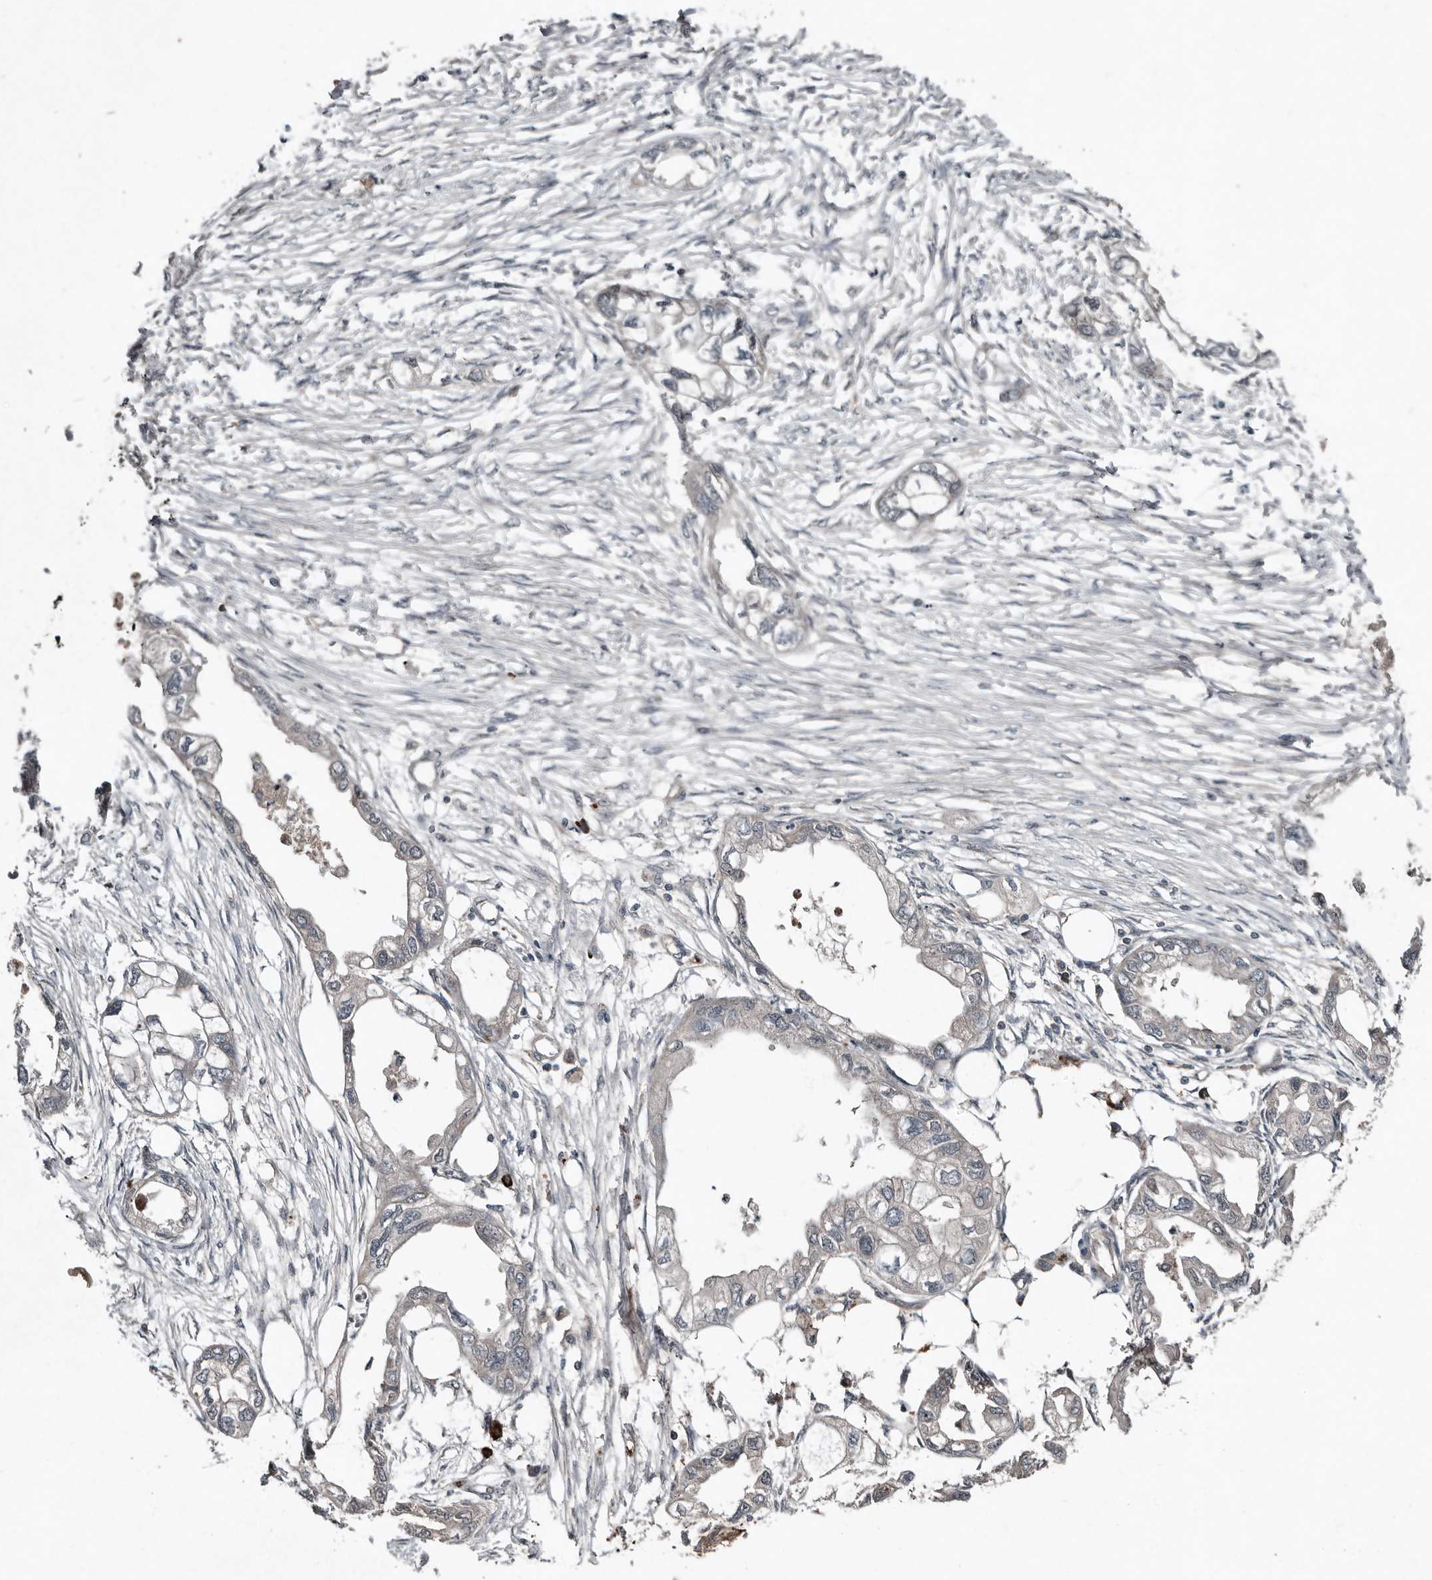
{"staining": {"intensity": "negative", "quantity": "none", "location": "none"}, "tissue": "endometrial cancer", "cell_type": "Tumor cells", "image_type": "cancer", "snomed": [{"axis": "morphology", "description": "Adenocarcinoma, NOS"}, {"axis": "morphology", "description": "Adenocarcinoma, metastatic, NOS"}, {"axis": "topography", "description": "Adipose tissue"}, {"axis": "topography", "description": "Endometrium"}], "caption": "High magnification brightfield microscopy of endometrial cancer (metastatic adenocarcinoma) stained with DAB (3,3'-diaminobenzidine) (brown) and counterstained with hematoxylin (blue): tumor cells show no significant expression. (Brightfield microscopy of DAB immunohistochemistry at high magnification).", "gene": "TEAD3", "patient": {"sex": "female", "age": 67}}